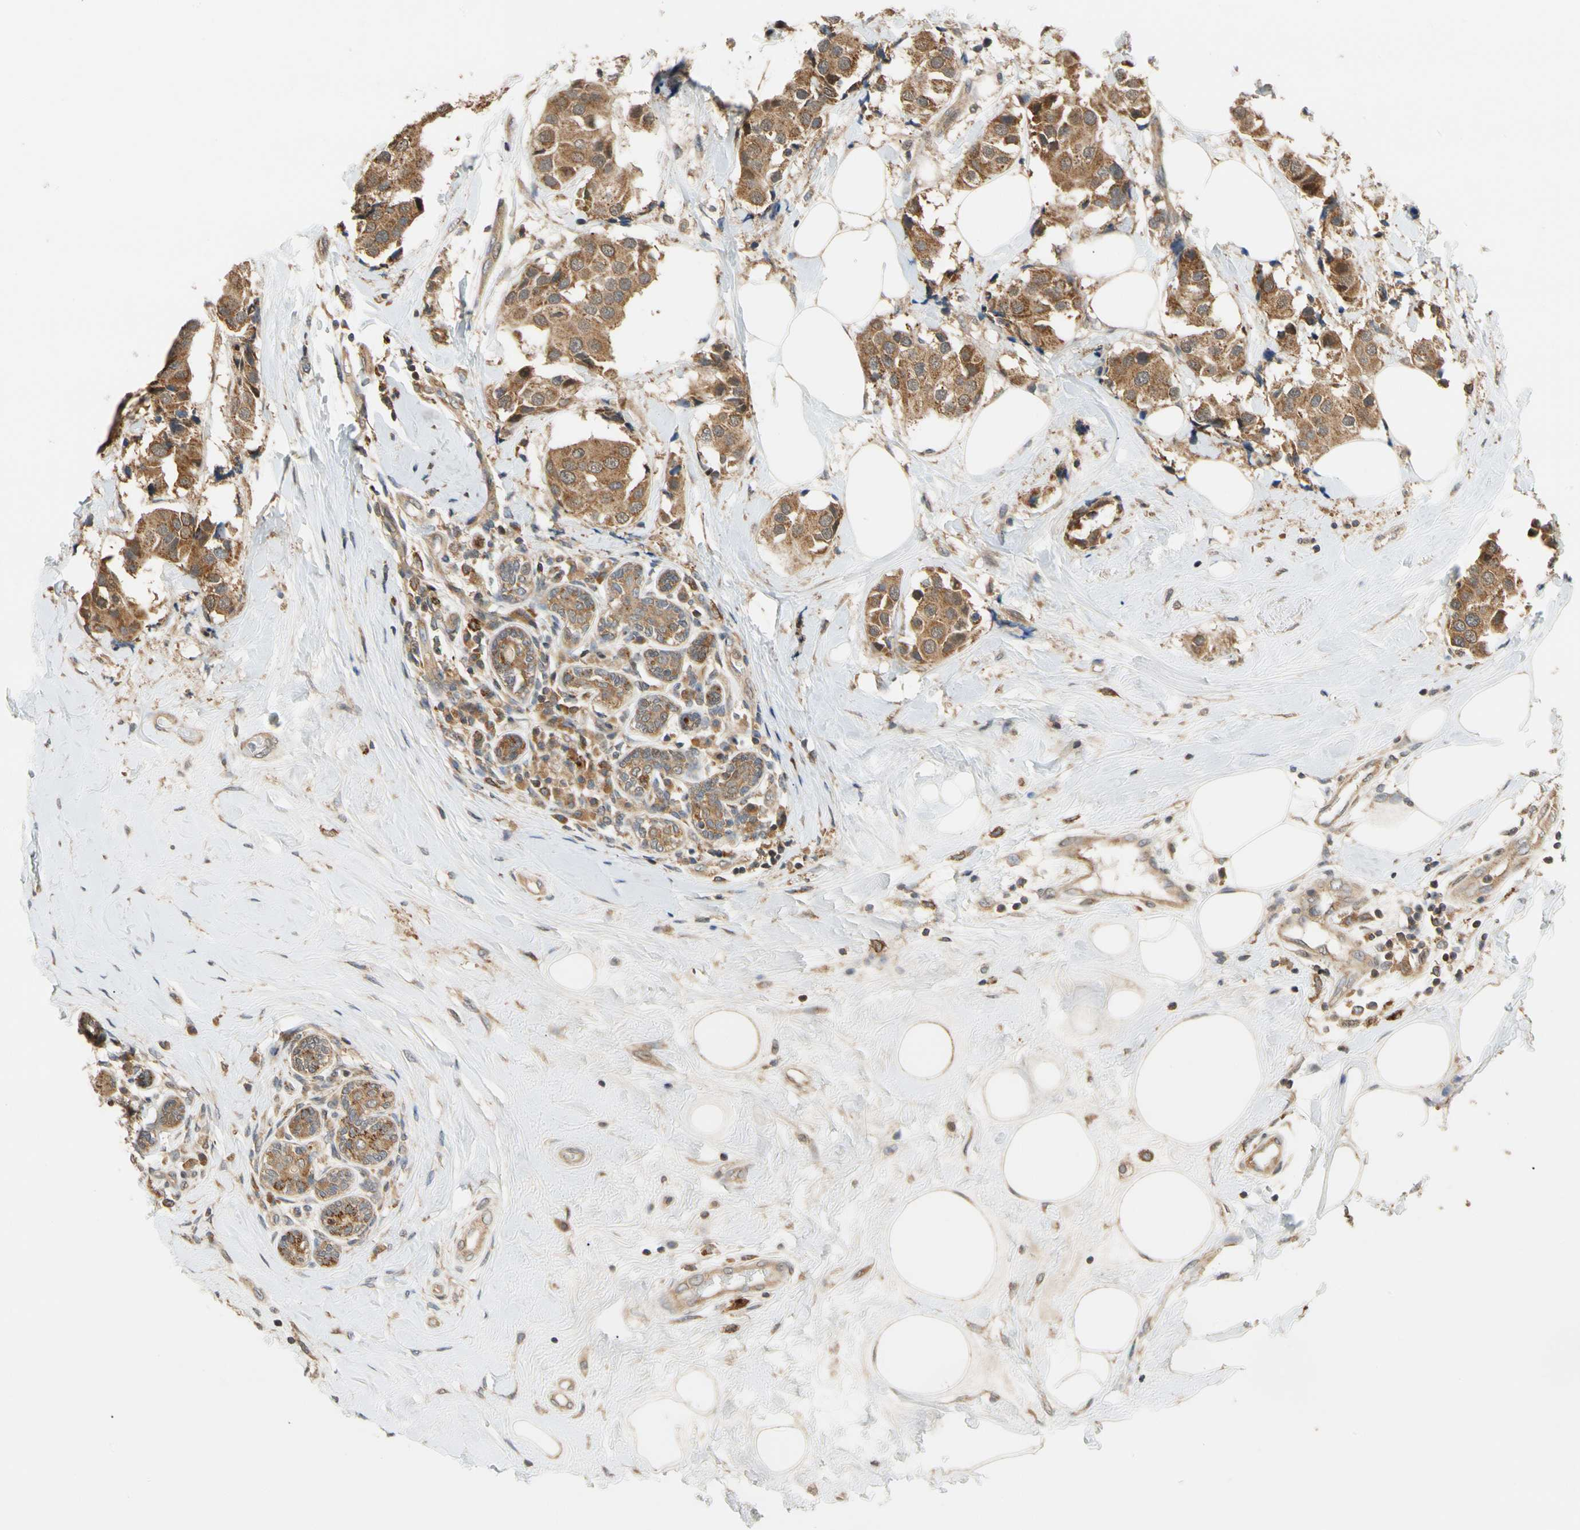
{"staining": {"intensity": "moderate", "quantity": ">75%", "location": "cytoplasmic/membranous"}, "tissue": "breast cancer", "cell_type": "Tumor cells", "image_type": "cancer", "snomed": [{"axis": "morphology", "description": "Normal tissue, NOS"}, {"axis": "morphology", "description": "Duct carcinoma"}, {"axis": "topography", "description": "Breast"}], "caption": "This photomicrograph reveals IHC staining of breast cancer, with medium moderate cytoplasmic/membranous expression in about >75% of tumor cells.", "gene": "ANKHD1", "patient": {"sex": "female", "age": 39}}